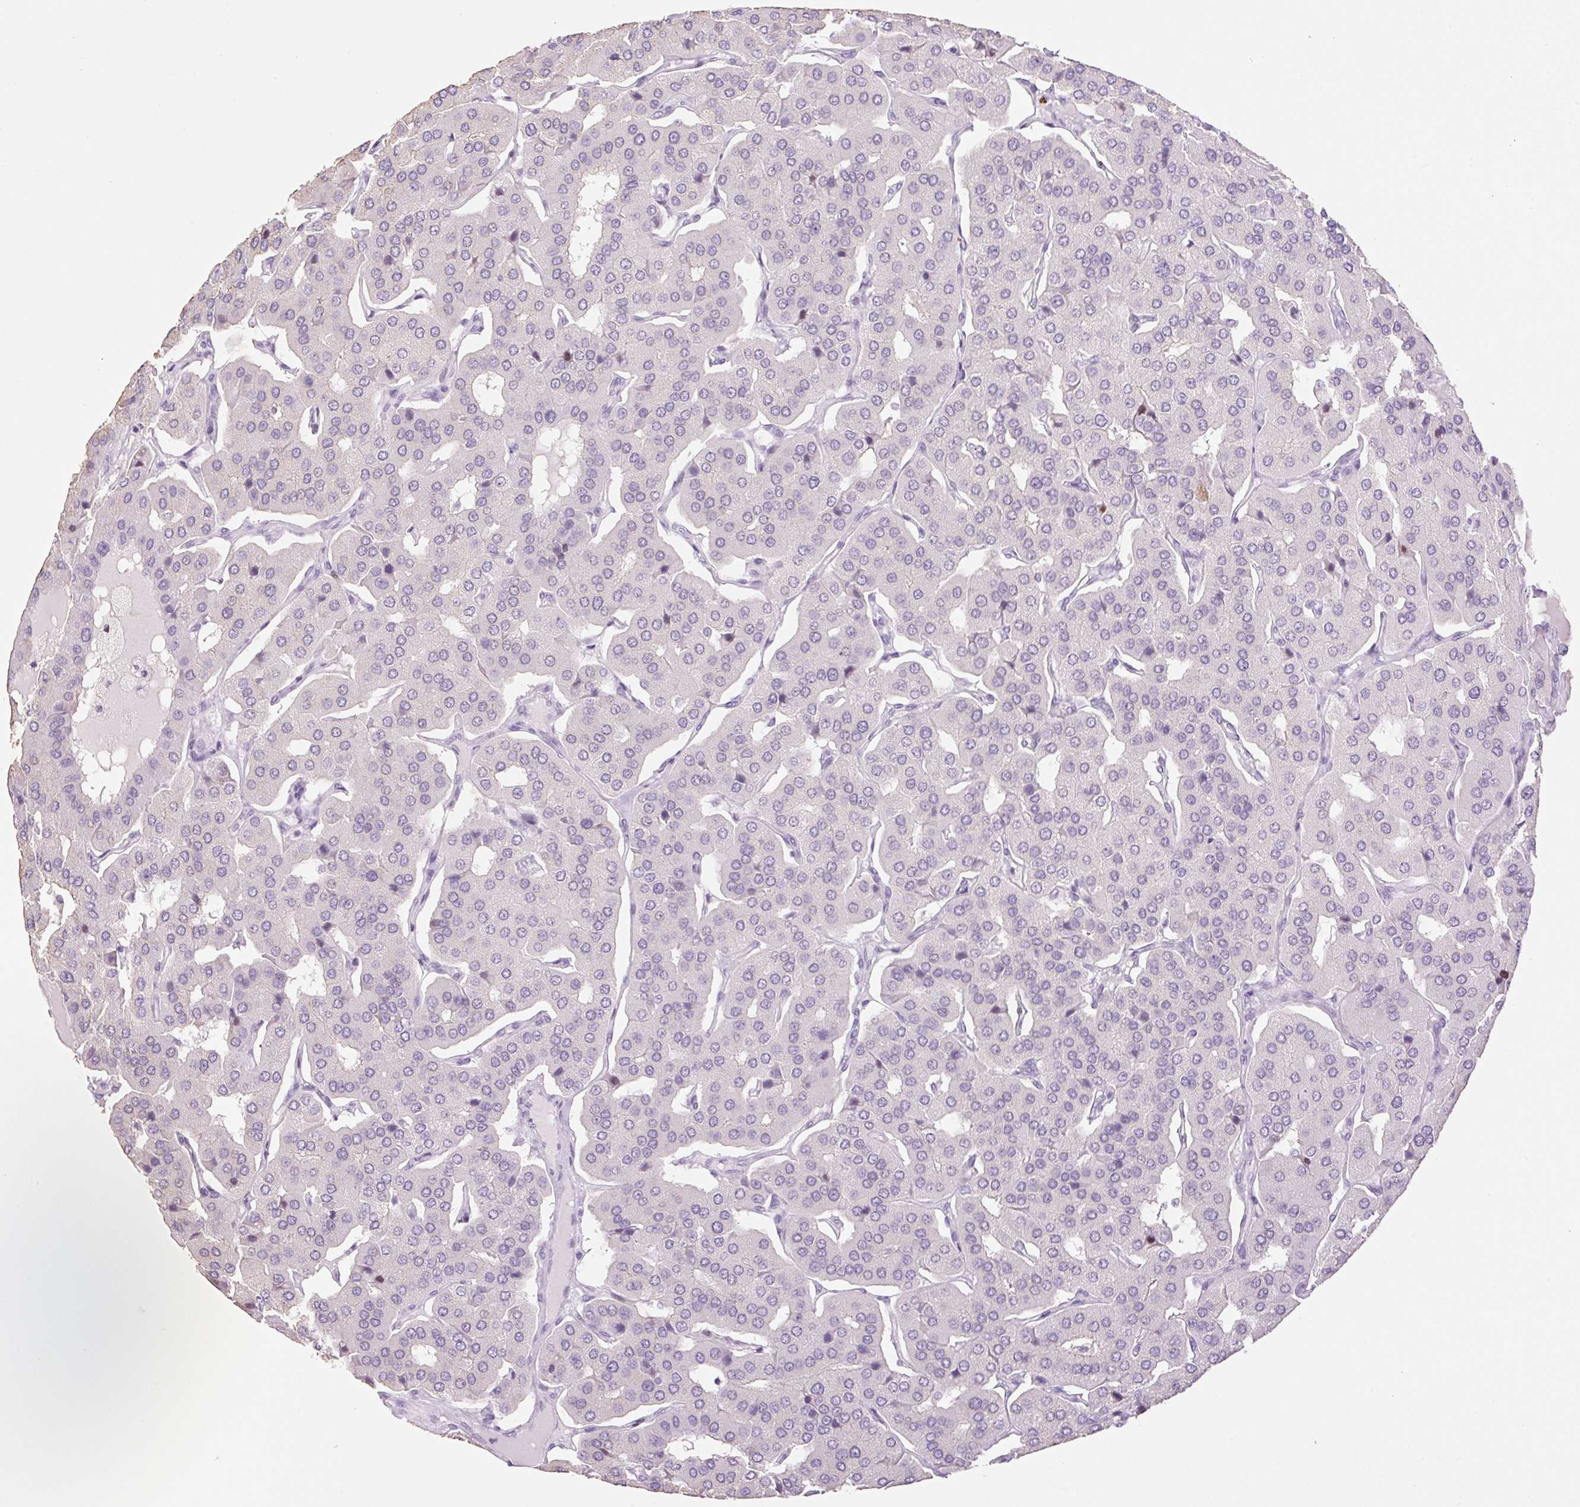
{"staining": {"intensity": "negative", "quantity": "none", "location": "none"}, "tissue": "parathyroid gland", "cell_type": "Glandular cells", "image_type": "normal", "snomed": [{"axis": "morphology", "description": "Normal tissue, NOS"}, {"axis": "morphology", "description": "Adenoma, NOS"}, {"axis": "topography", "description": "Parathyroid gland"}], "caption": "Immunohistochemistry micrograph of normal parathyroid gland: human parathyroid gland stained with DAB reveals no significant protein staining in glandular cells. (Brightfield microscopy of DAB immunohistochemistry at high magnification).", "gene": "SP140L", "patient": {"sex": "female", "age": 86}}